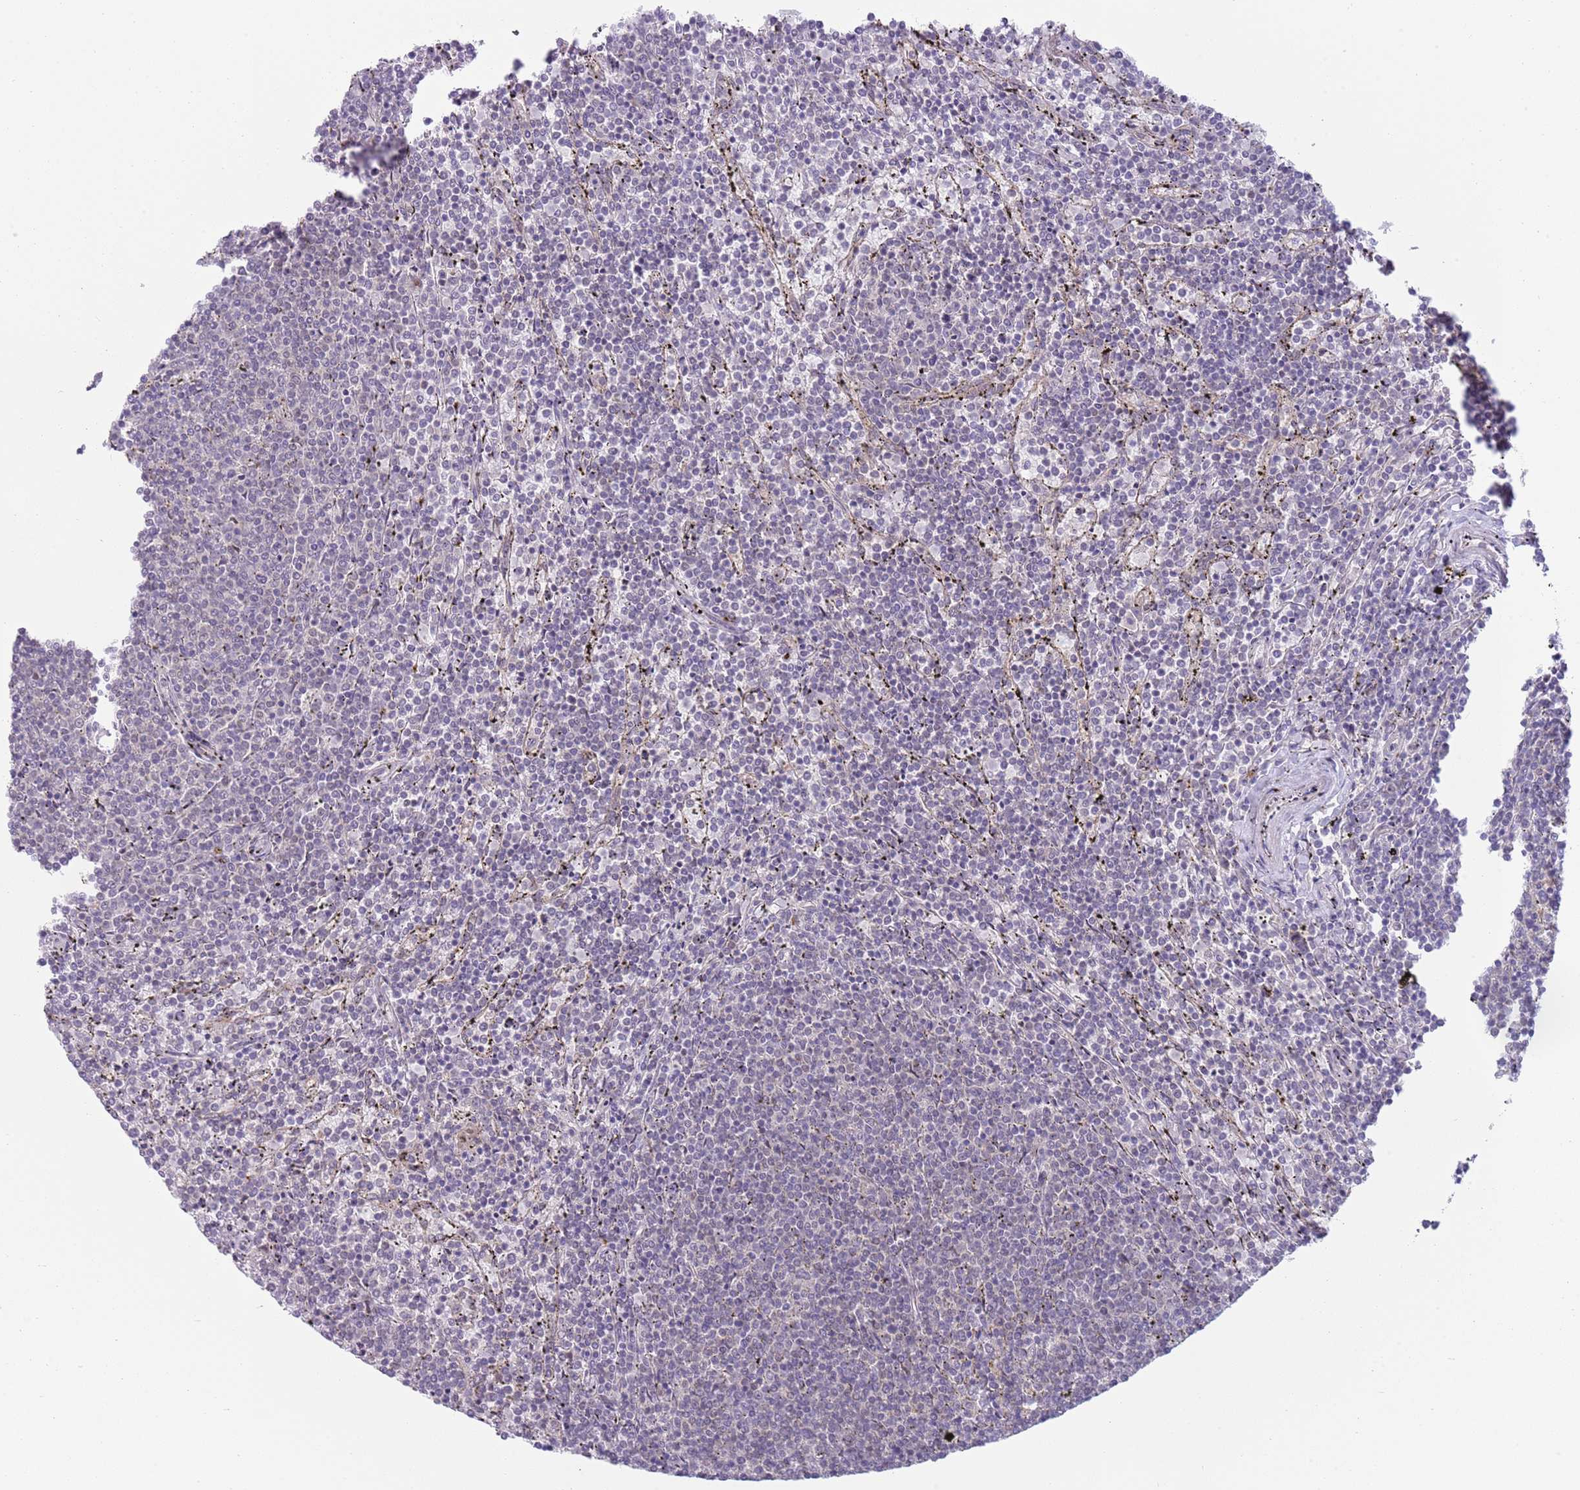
{"staining": {"intensity": "negative", "quantity": "none", "location": "none"}, "tissue": "lymphoma", "cell_type": "Tumor cells", "image_type": "cancer", "snomed": [{"axis": "morphology", "description": "Malignant lymphoma, non-Hodgkin's type, Low grade"}, {"axis": "topography", "description": "Spleen"}], "caption": "An immunohistochemistry (IHC) image of low-grade malignant lymphoma, non-Hodgkin's type is shown. There is no staining in tumor cells of low-grade malignant lymphoma, non-Hodgkin's type. (Brightfield microscopy of DAB (3,3'-diaminobenzidine) IHC at high magnification).", "gene": "TM2D1", "patient": {"sex": "female", "age": 50}}